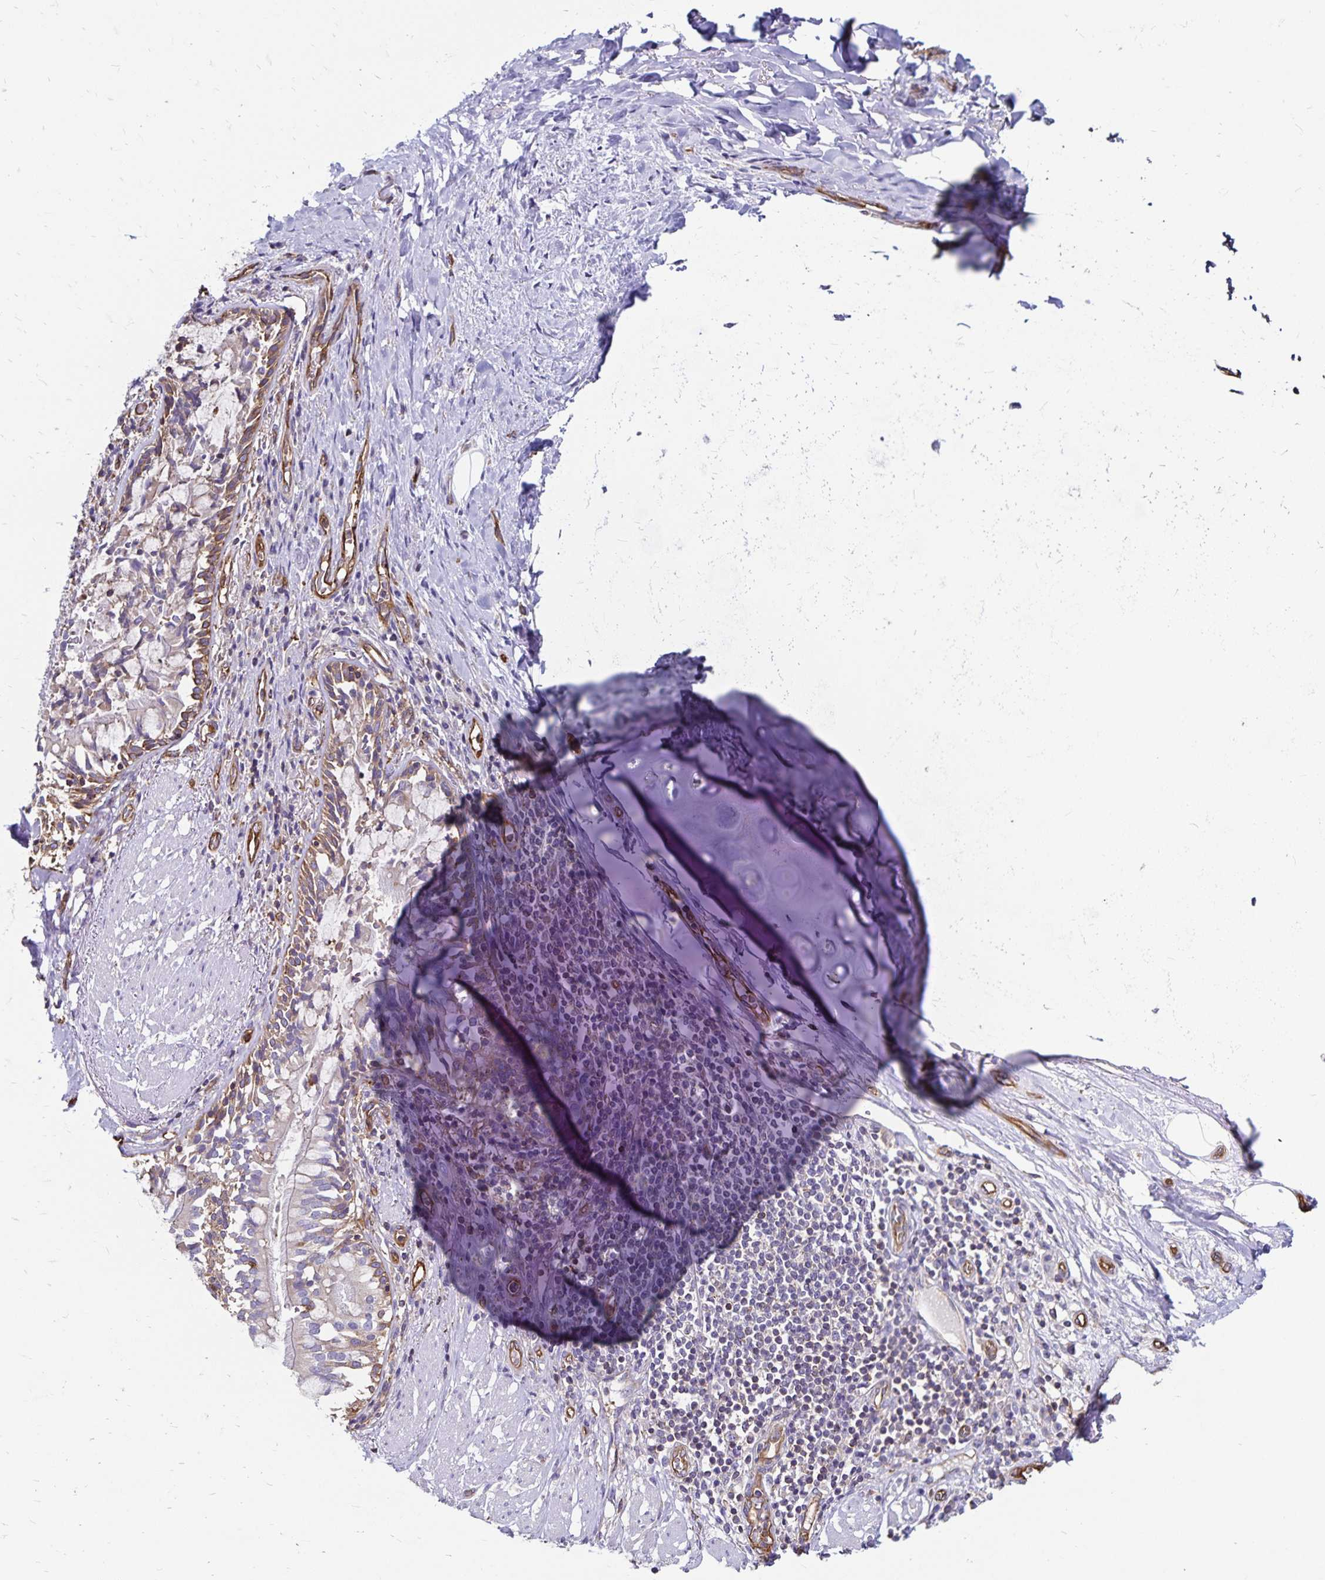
{"staining": {"intensity": "negative", "quantity": "none", "location": "none"}, "tissue": "soft tissue", "cell_type": "Chondrocytes", "image_type": "normal", "snomed": [{"axis": "morphology", "description": "Normal tissue, NOS"}, {"axis": "topography", "description": "Cartilage tissue"}, {"axis": "topography", "description": "Bronchus"}], "caption": "DAB (3,3'-diaminobenzidine) immunohistochemical staining of unremarkable soft tissue shows no significant positivity in chondrocytes.", "gene": "RPRML", "patient": {"sex": "male", "age": 64}}